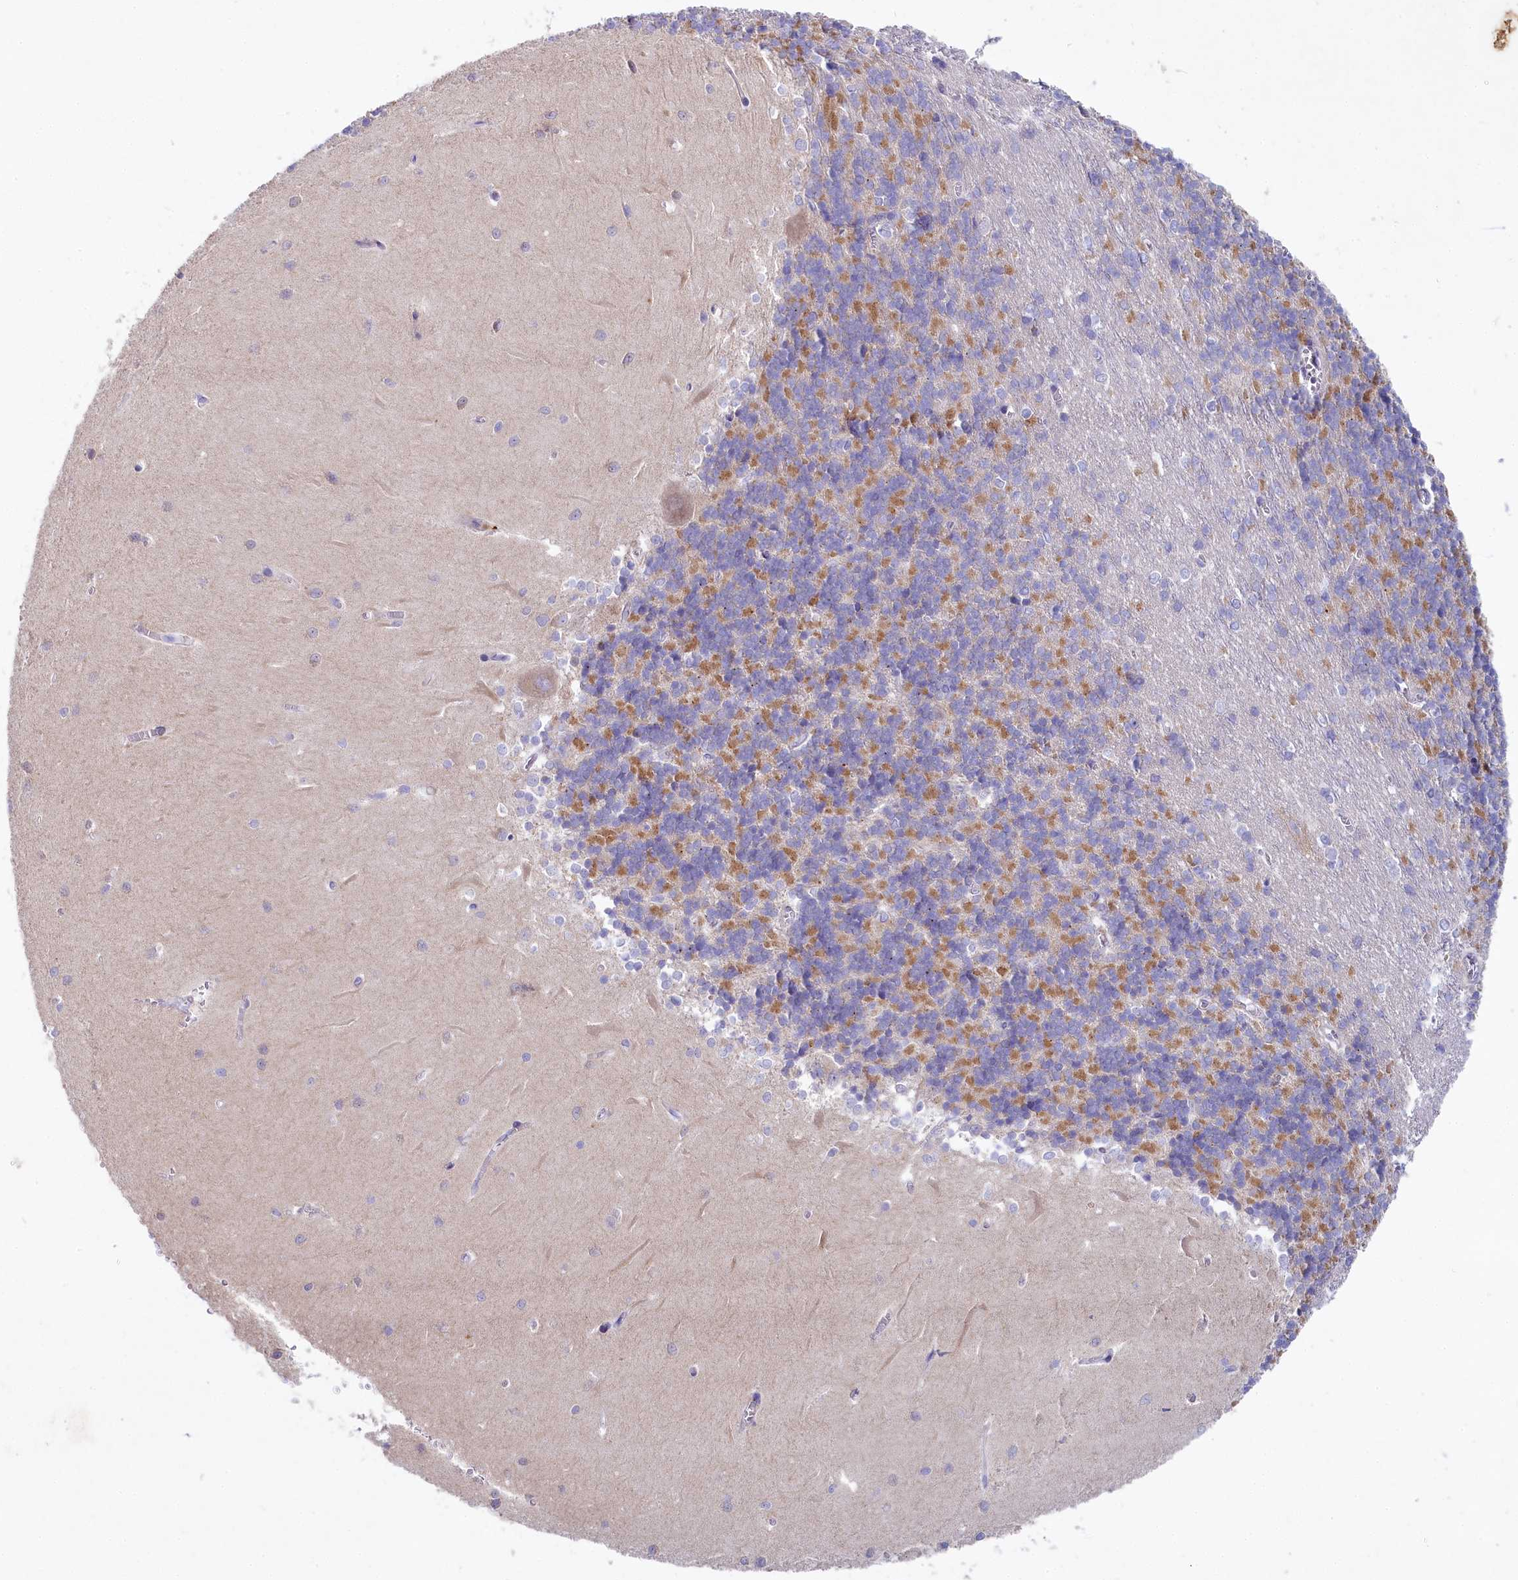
{"staining": {"intensity": "moderate", "quantity": "<25%", "location": "cytoplasmic/membranous"}, "tissue": "cerebellum", "cell_type": "Cells in granular layer", "image_type": "normal", "snomed": [{"axis": "morphology", "description": "Normal tissue, NOS"}, {"axis": "topography", "description": "Cerebellum"}], "caption": "Protein expression analysis of normal cerebellum shows moderate cytoplasmic/membranous expression in about <25% of cells in granular layer.", "gene": "VPS26B", "patient": {"sex": "male", "age": 37}}